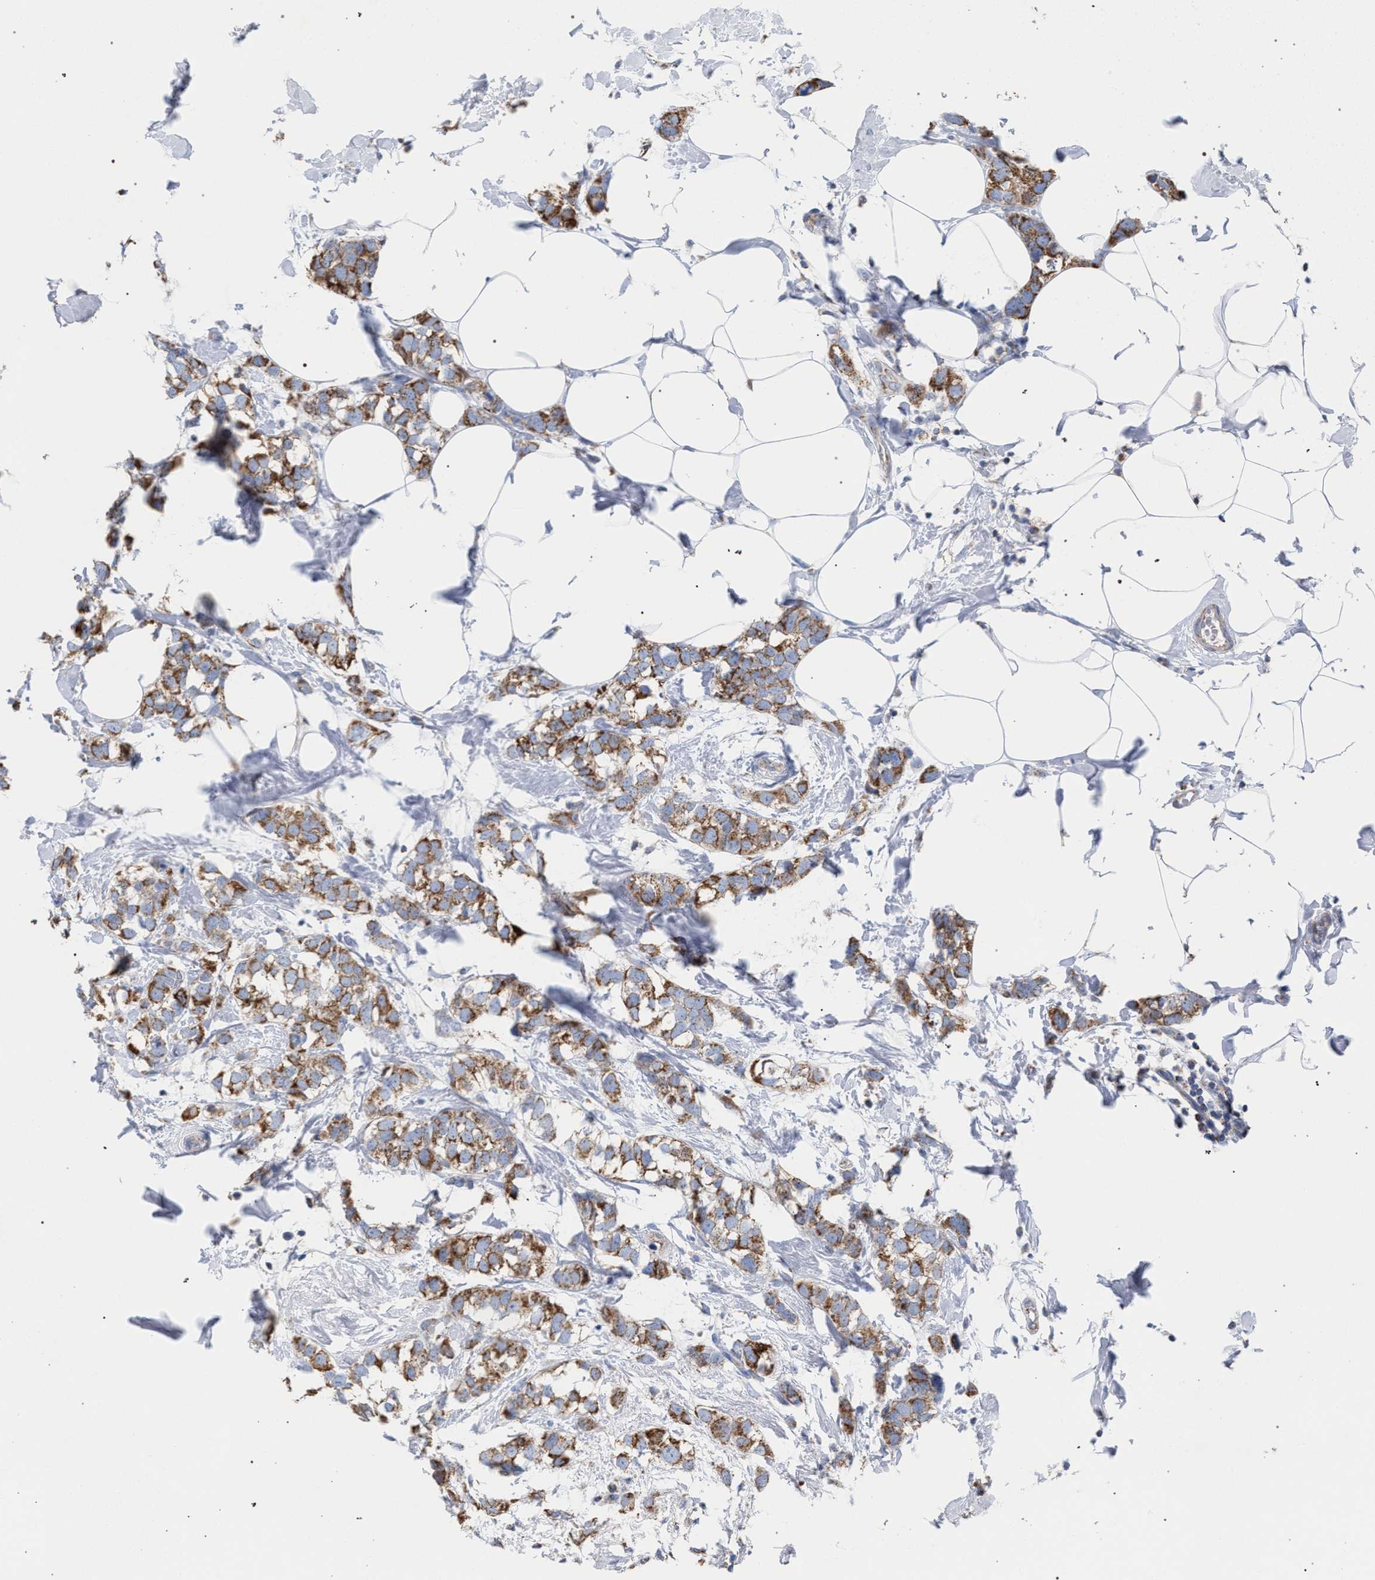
{"staining": {"intensity": "moderate", "quantity": ">75%", "location": "cytoplasmic/membranous"}, "tissue": "breast cancer", "cell_type": "Tumor cells", "image_type": "cancer", "snomed": [{"axis": "morphology", "description": "Normal tissue, NOS"}, {"axis": "morphology", "description": "Duct carcinoma"}, {"axis": "topography", "description": "Breast"}], "caption": "About >75% of tumor cells in intraductal carcinoma (breast) display moderate cytoplasmic/membranous protein positivity as visualized by brown immunohistochemical staining.", "gene": "ECI2", "patient": {"sex": "female", "age": 50}}